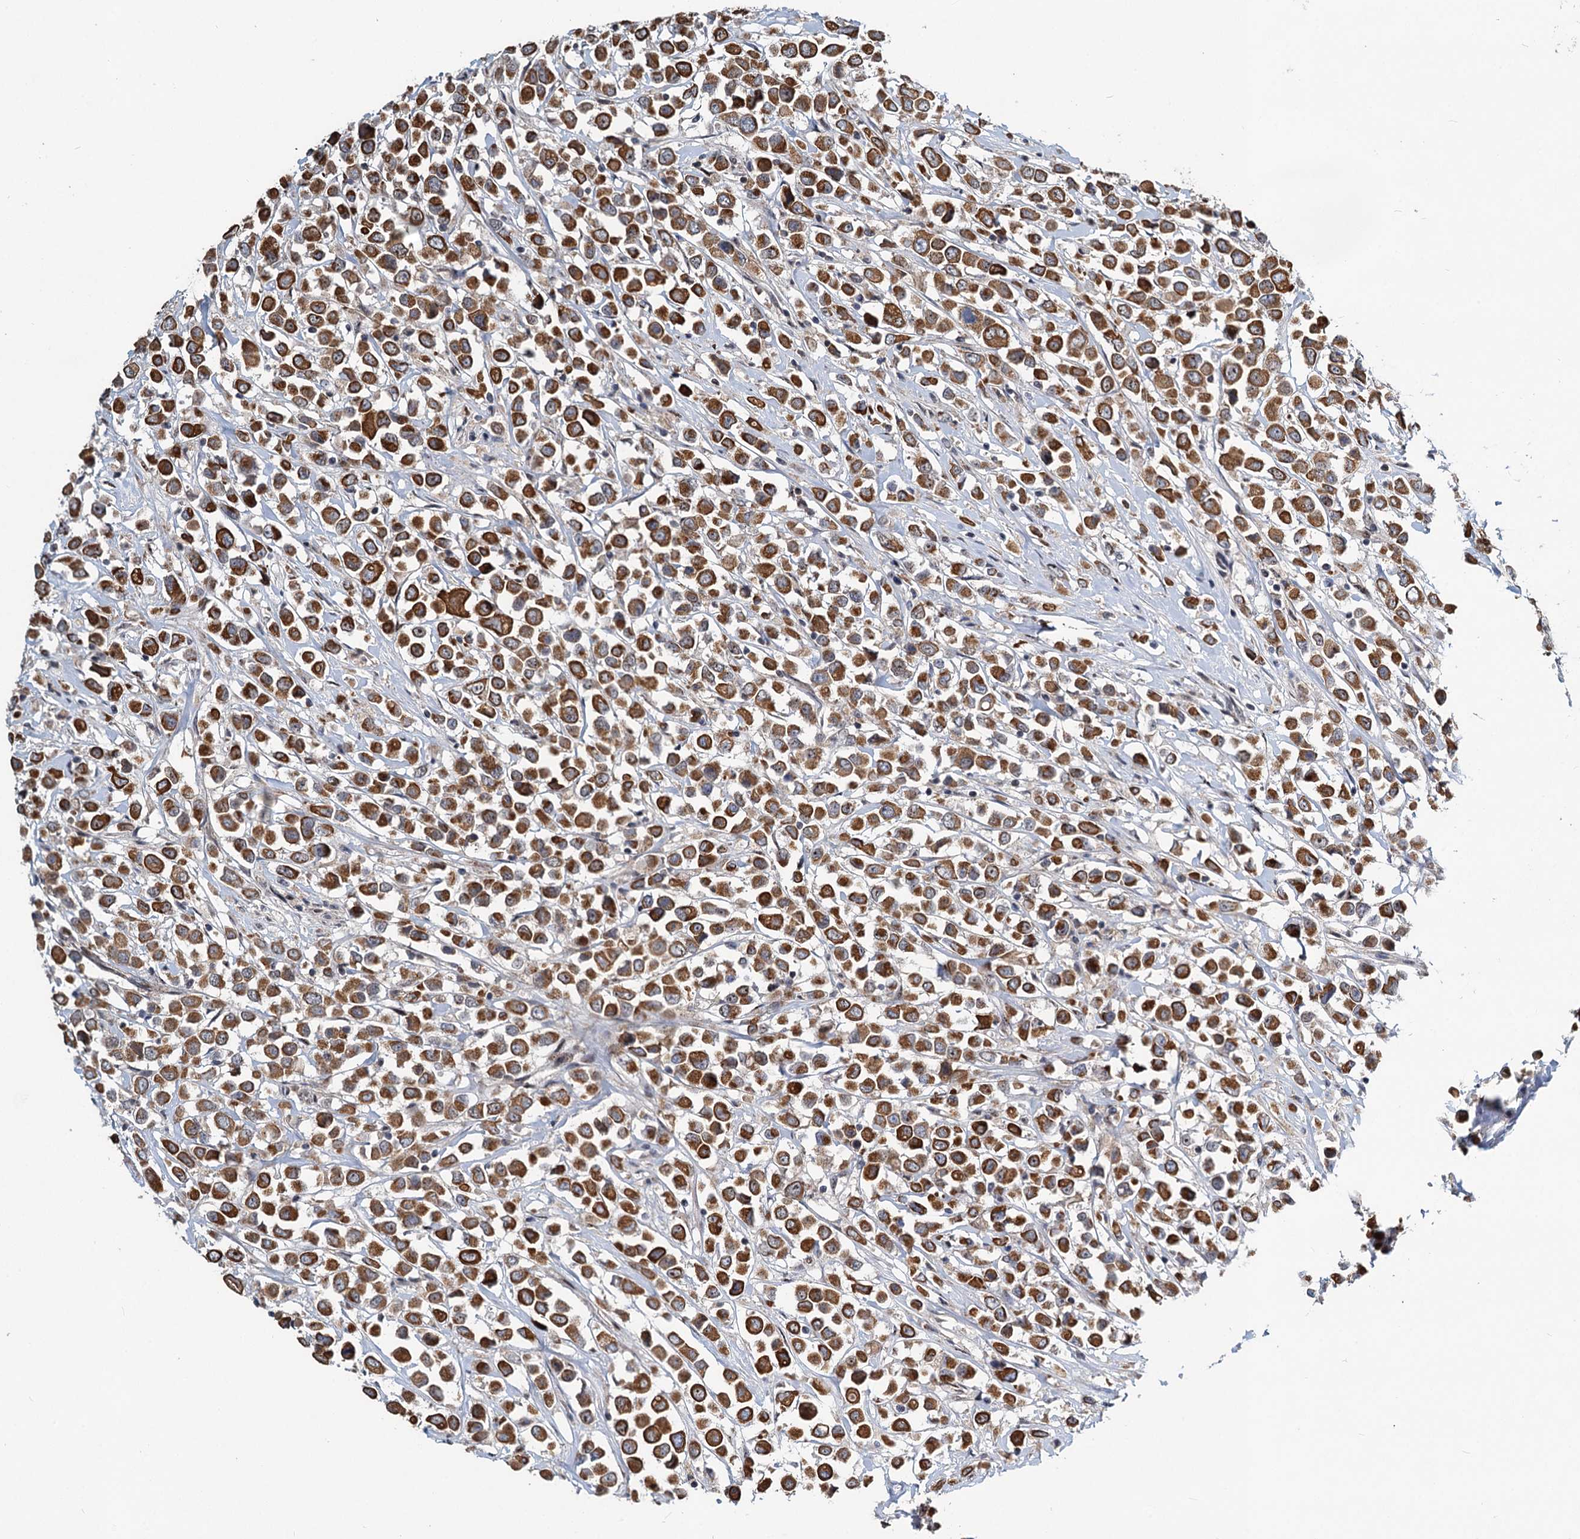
{"staining": {"intensity": "strong", "quantity": ">75%", "location": "cytoplasmic/membranous"}, "tissue": "breast cancer", "cell_type": "Tumor cells", "image_type": "cancer", "snomed": [{"axis": "morphology", "description": "Duct carcinoma"}, {"axis": "topography", "description": "Breast"}], "caption": "High-magnification brightfield microscopy of breast intraductal carcinoma stained with DAB (brown) and counterstained with hematoxylin (blue). tumor cells exhibit strong cytoplasmic/membranous expression is appreciated in about>75% of cells. (Stains: DAB in brown, nuclei in blue, Microscopy: brightfield microscopy at high magnification).", "gene": "RITA1", "patient": {"sex": "female", "age": 61}}